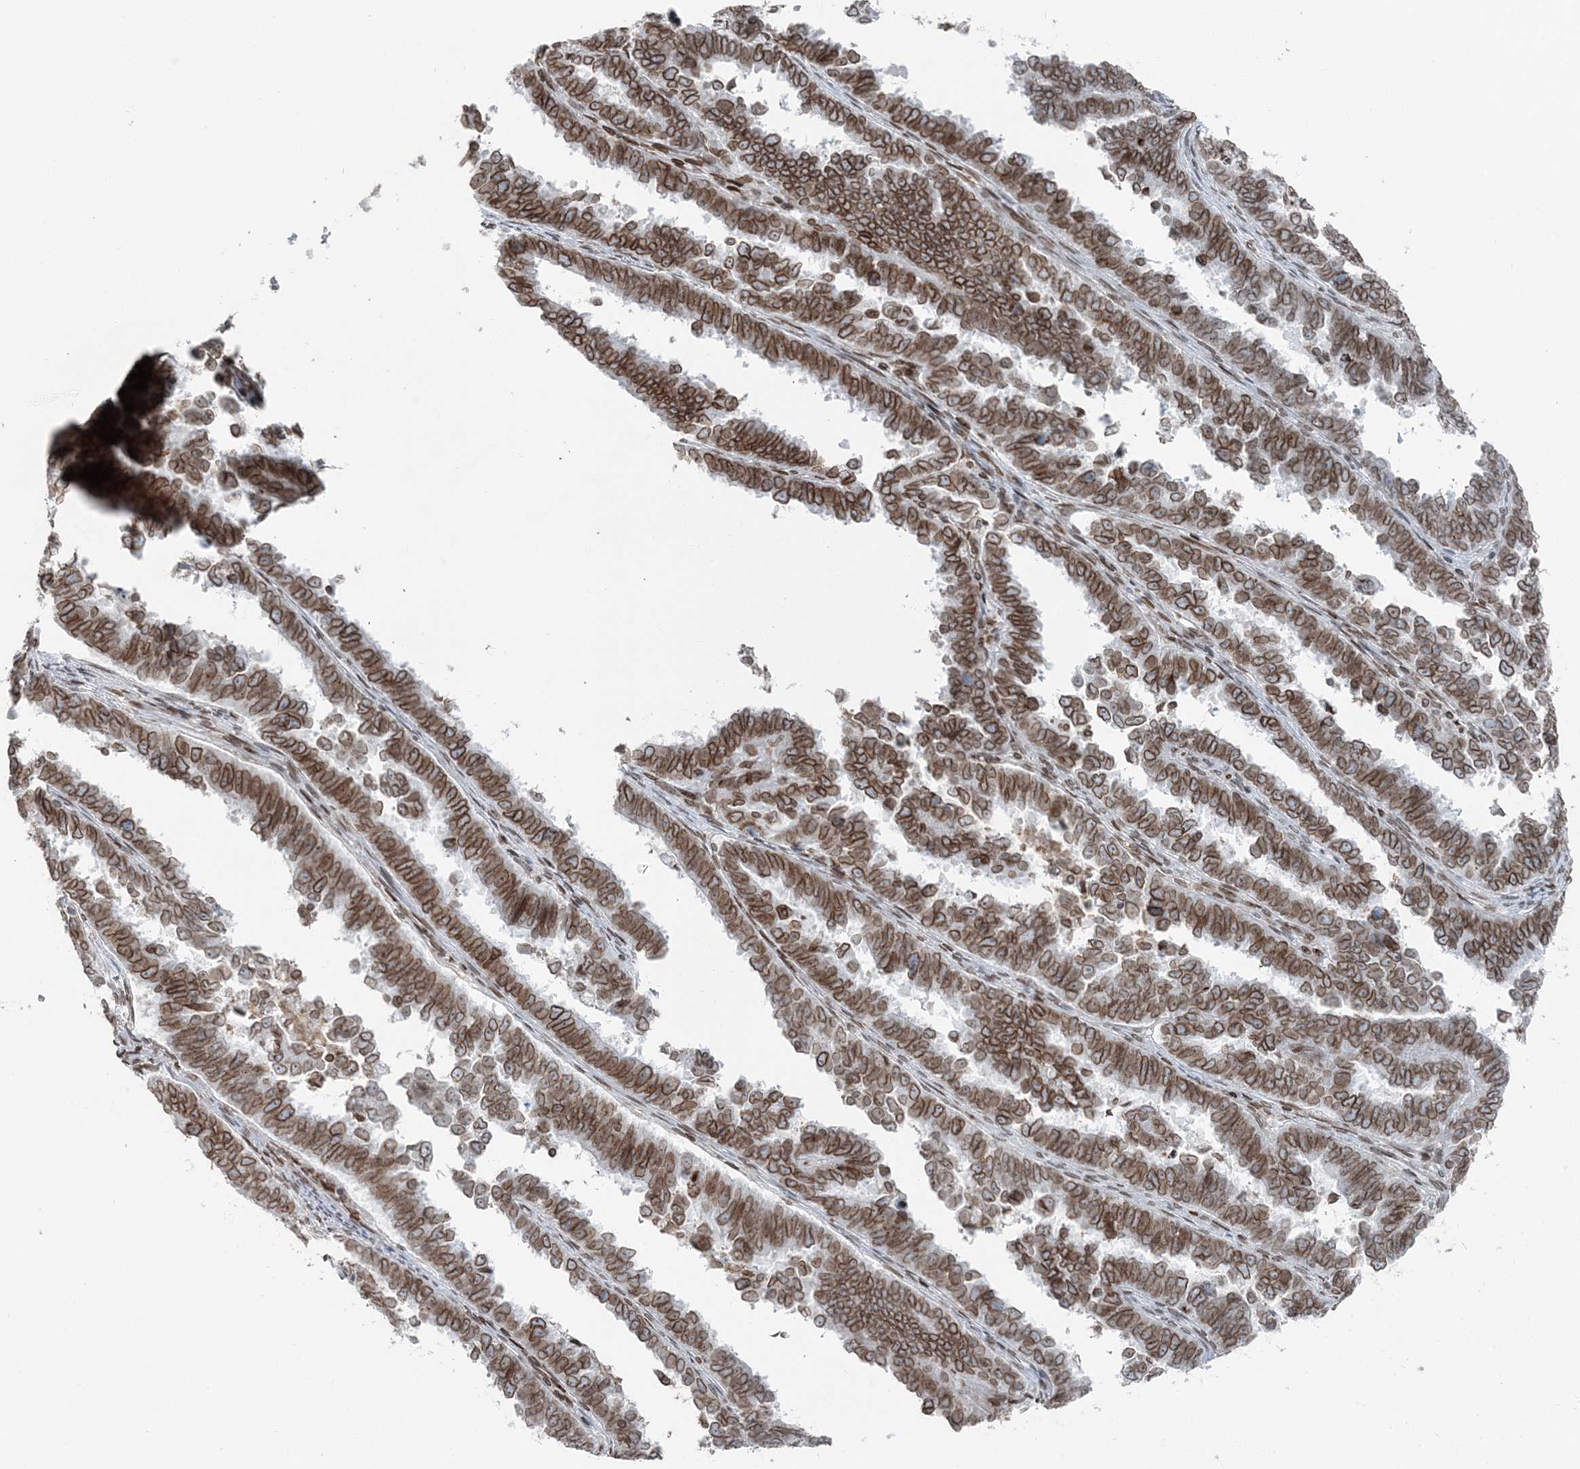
{"staining": {"intensity": "moderate", "quantity": ">75%", "location": "cytoplasmic/membranous,nuclear"}, "tissue": "endometrial cancer", "cell_type": "Tumor cells", "image_type": "cancer", "snomed": [{"axis": "morphology", "description": "Adenocarcinoma, NOS"}, {"axis": "topography", "description": "Endometrium"}], "caption": "The histopathology image exhibits immunohistochemical staining of endometrial cancer. There is moderate cytoplasmic/membranous and nuclear expression is identified in approximately >75% of tumor cells.", "gene": "GJD4", "patient": {"sex": "female", "age": 75}}